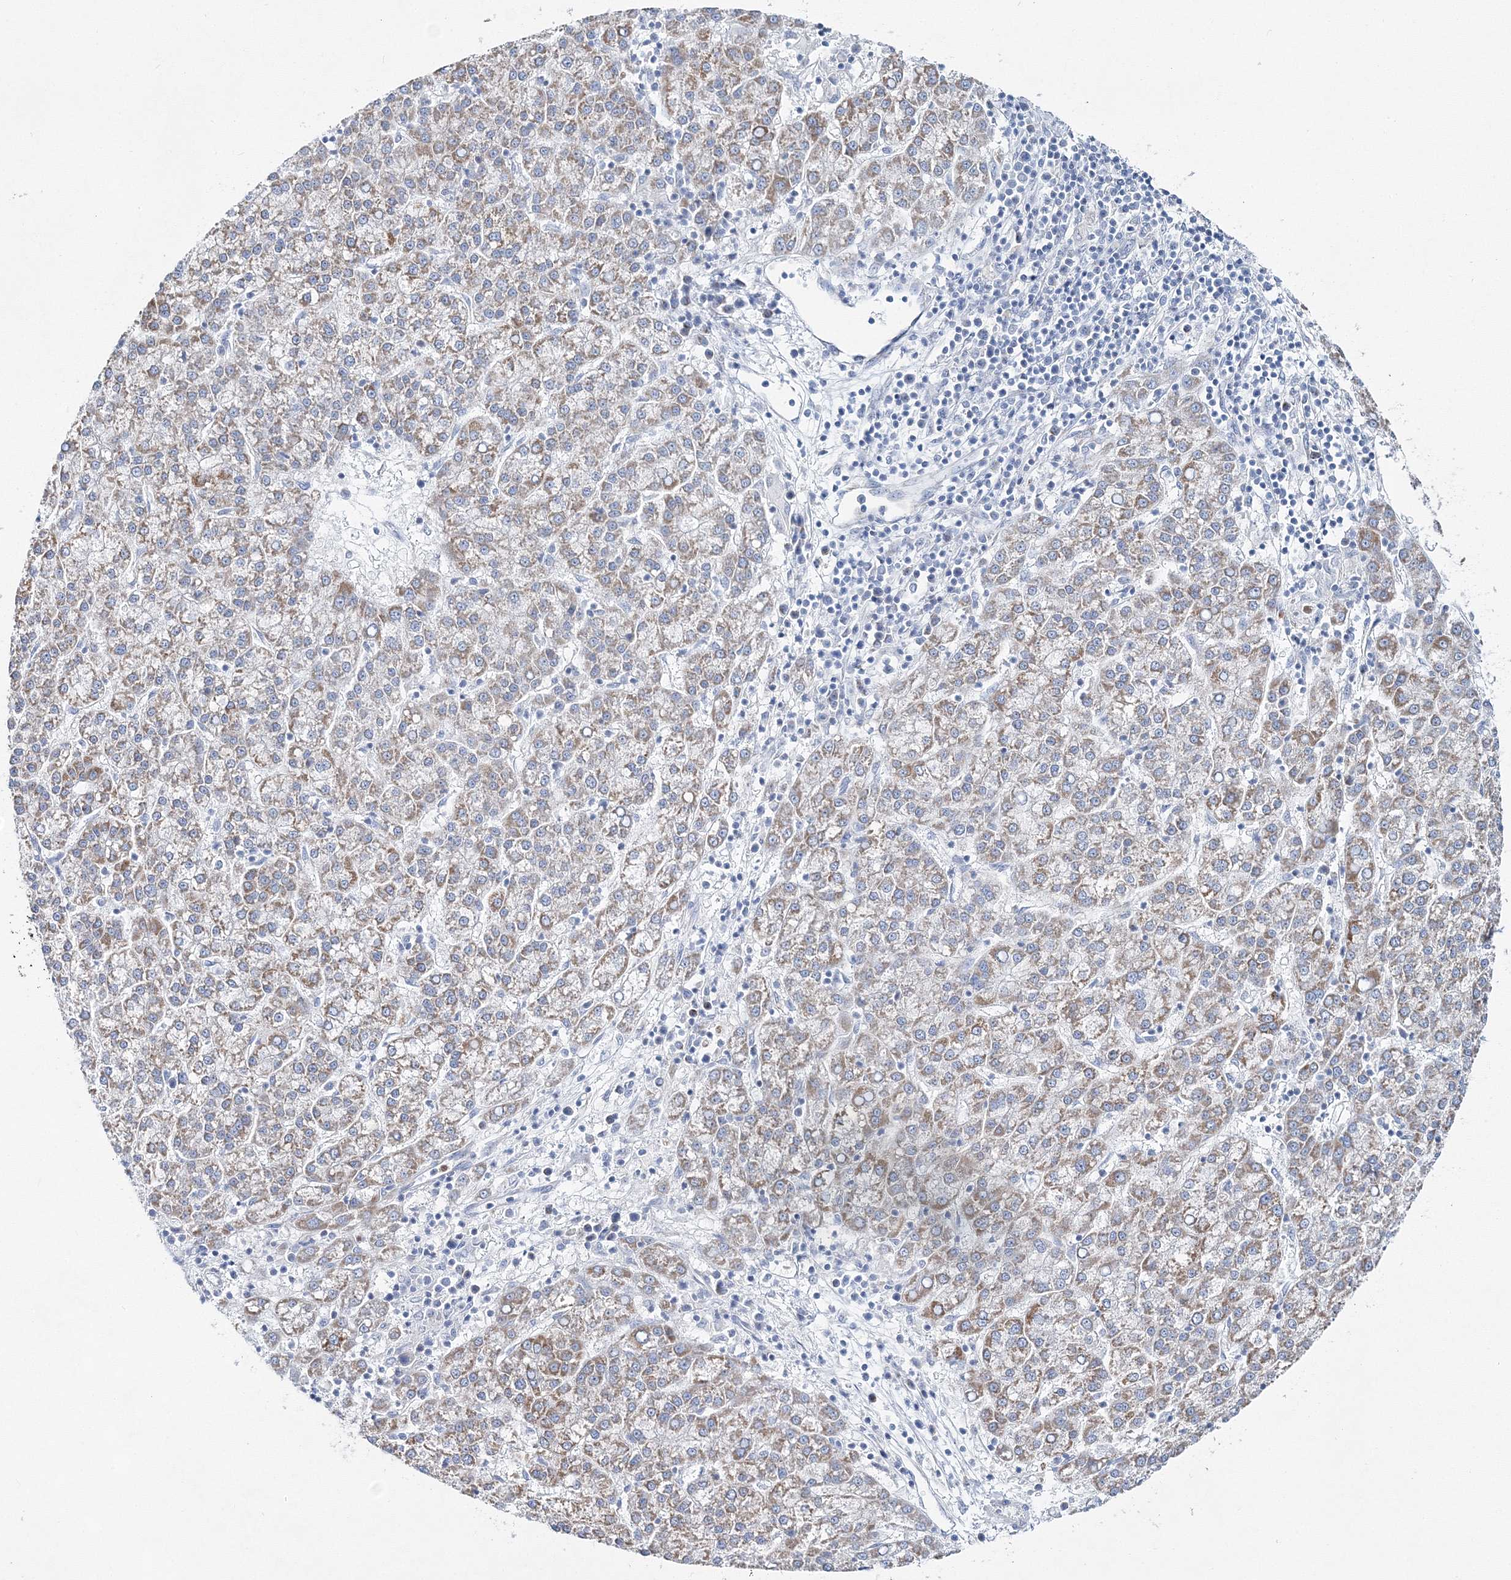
{"staining": {"intensity": "weak", "quantity": "25%-75%", "location": "cytoplasmic/membranous"}, "tissue": "liver cancer", "cell_type": "Tumor cells", "image_type": "cancer", "snomed": [{"axis": "morphology", "description": "Carcinoma, Hepatocellular, NOS"}, {"axis": "topography", "description": "Liver"}], "caption": "Immunohistochemical staining of hepatocellular carcinoma (liver) reveals weak cytoplasmic/membranous protein positivity in about 25%-75% of tumor cells.", "gene": "HIBCH", "patient": {"sex": "female", "age": 58}}